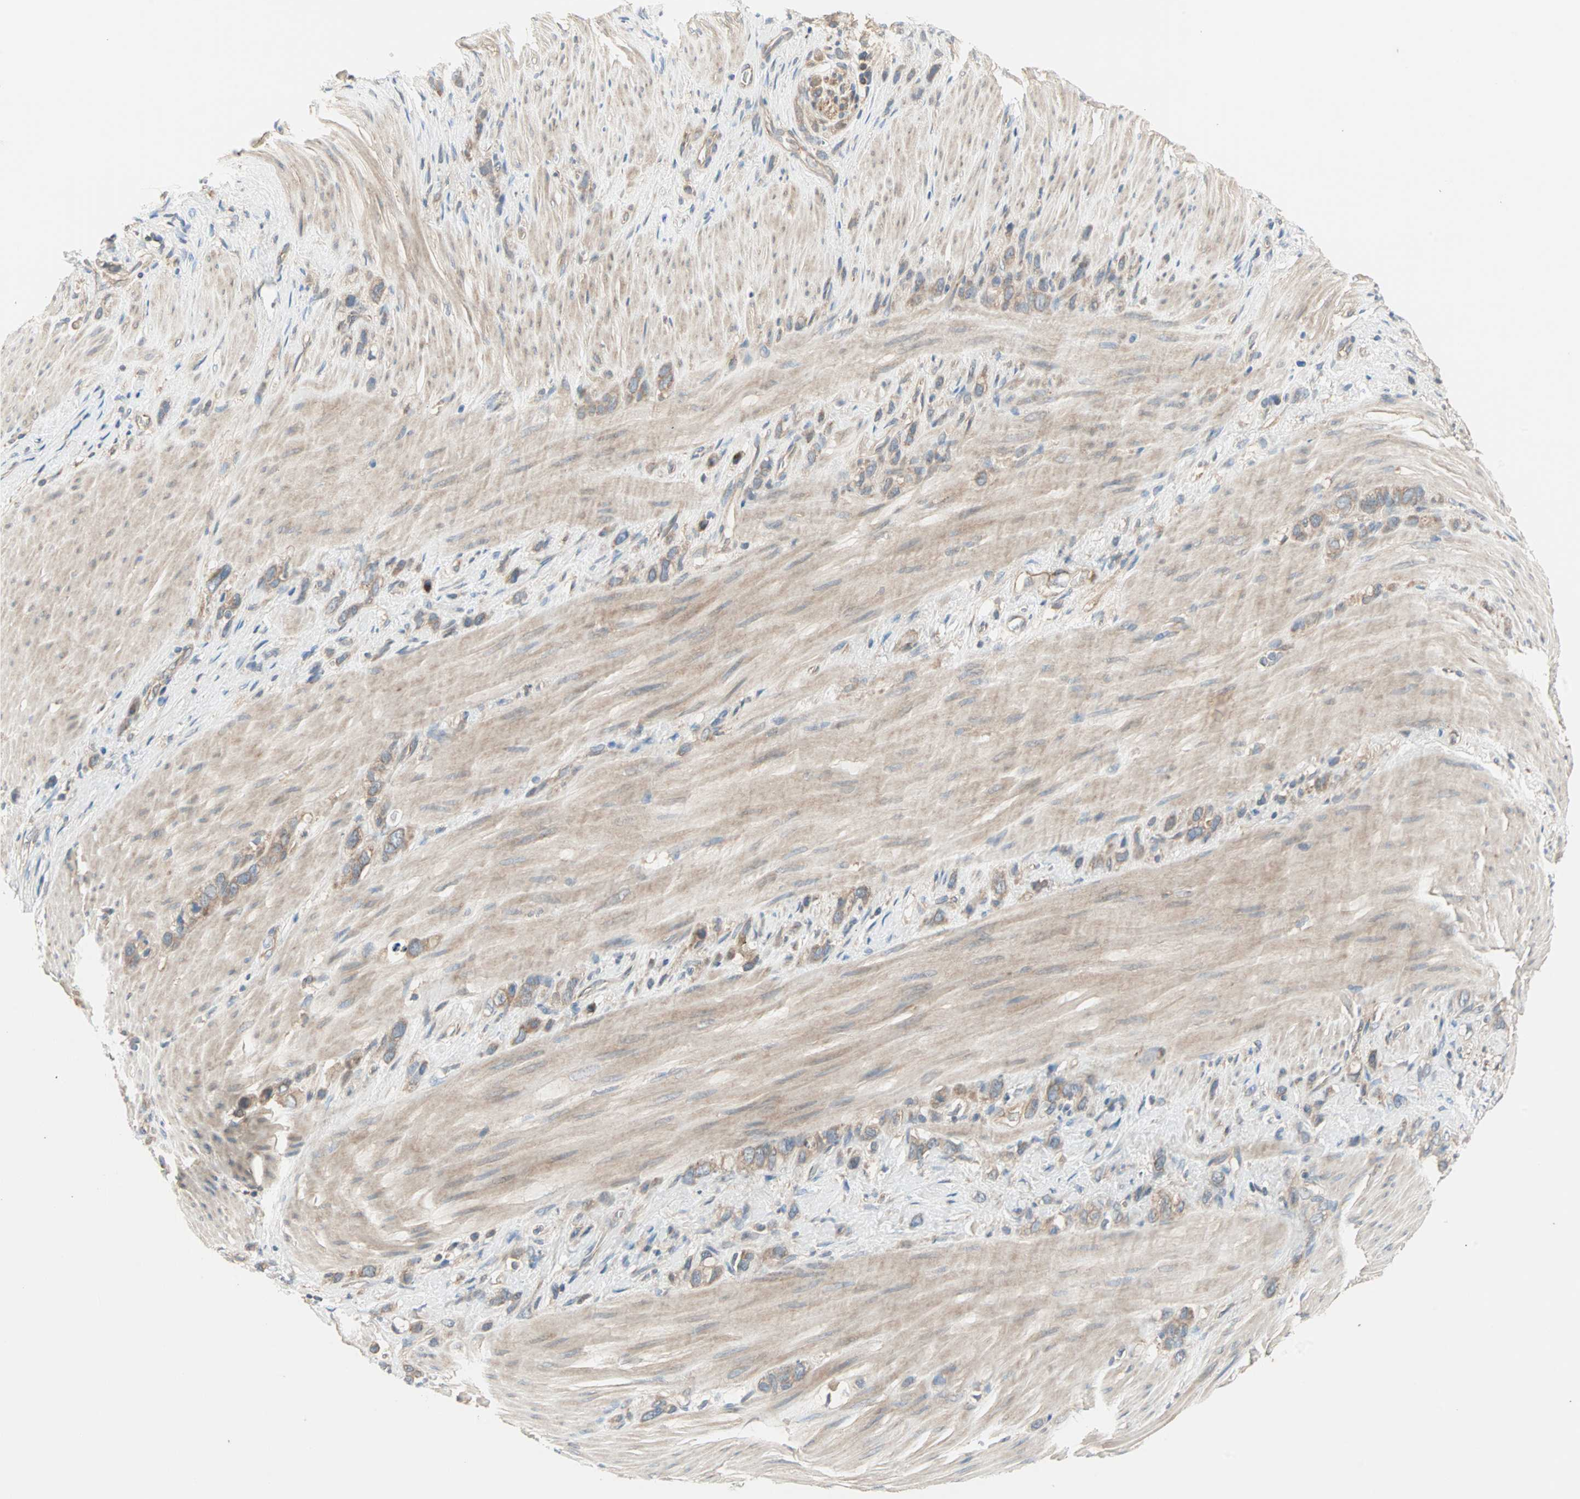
{"staining": {"intensity": "weak", "quantity": "<25%", "location": "cytoplasmic/membranous"}, "tissue": "stomach cancer", "cell_type": "Tumor cells", "image_type": "cancer", "snomed": [{"axis": "morphology", "description": "Normal tissue, NOS"}, {"axis": "morphology", "description": "Adenocarcinoma, NOS"}, {"axis": "morphology", "description": "Adenocarcinoma, High grade"}, {"axis": "topography", "description": "Stomach, upper"}, {"axis": "topography", "description": "Stomach"}], "caption": "A photomicrograph of adenocarcinoma (high-grade) (stomach) stained for a protein displays no brown staining in tumor cells.", "gene": "PDE8A", "patient": {"sex": "female", "age": 65}}